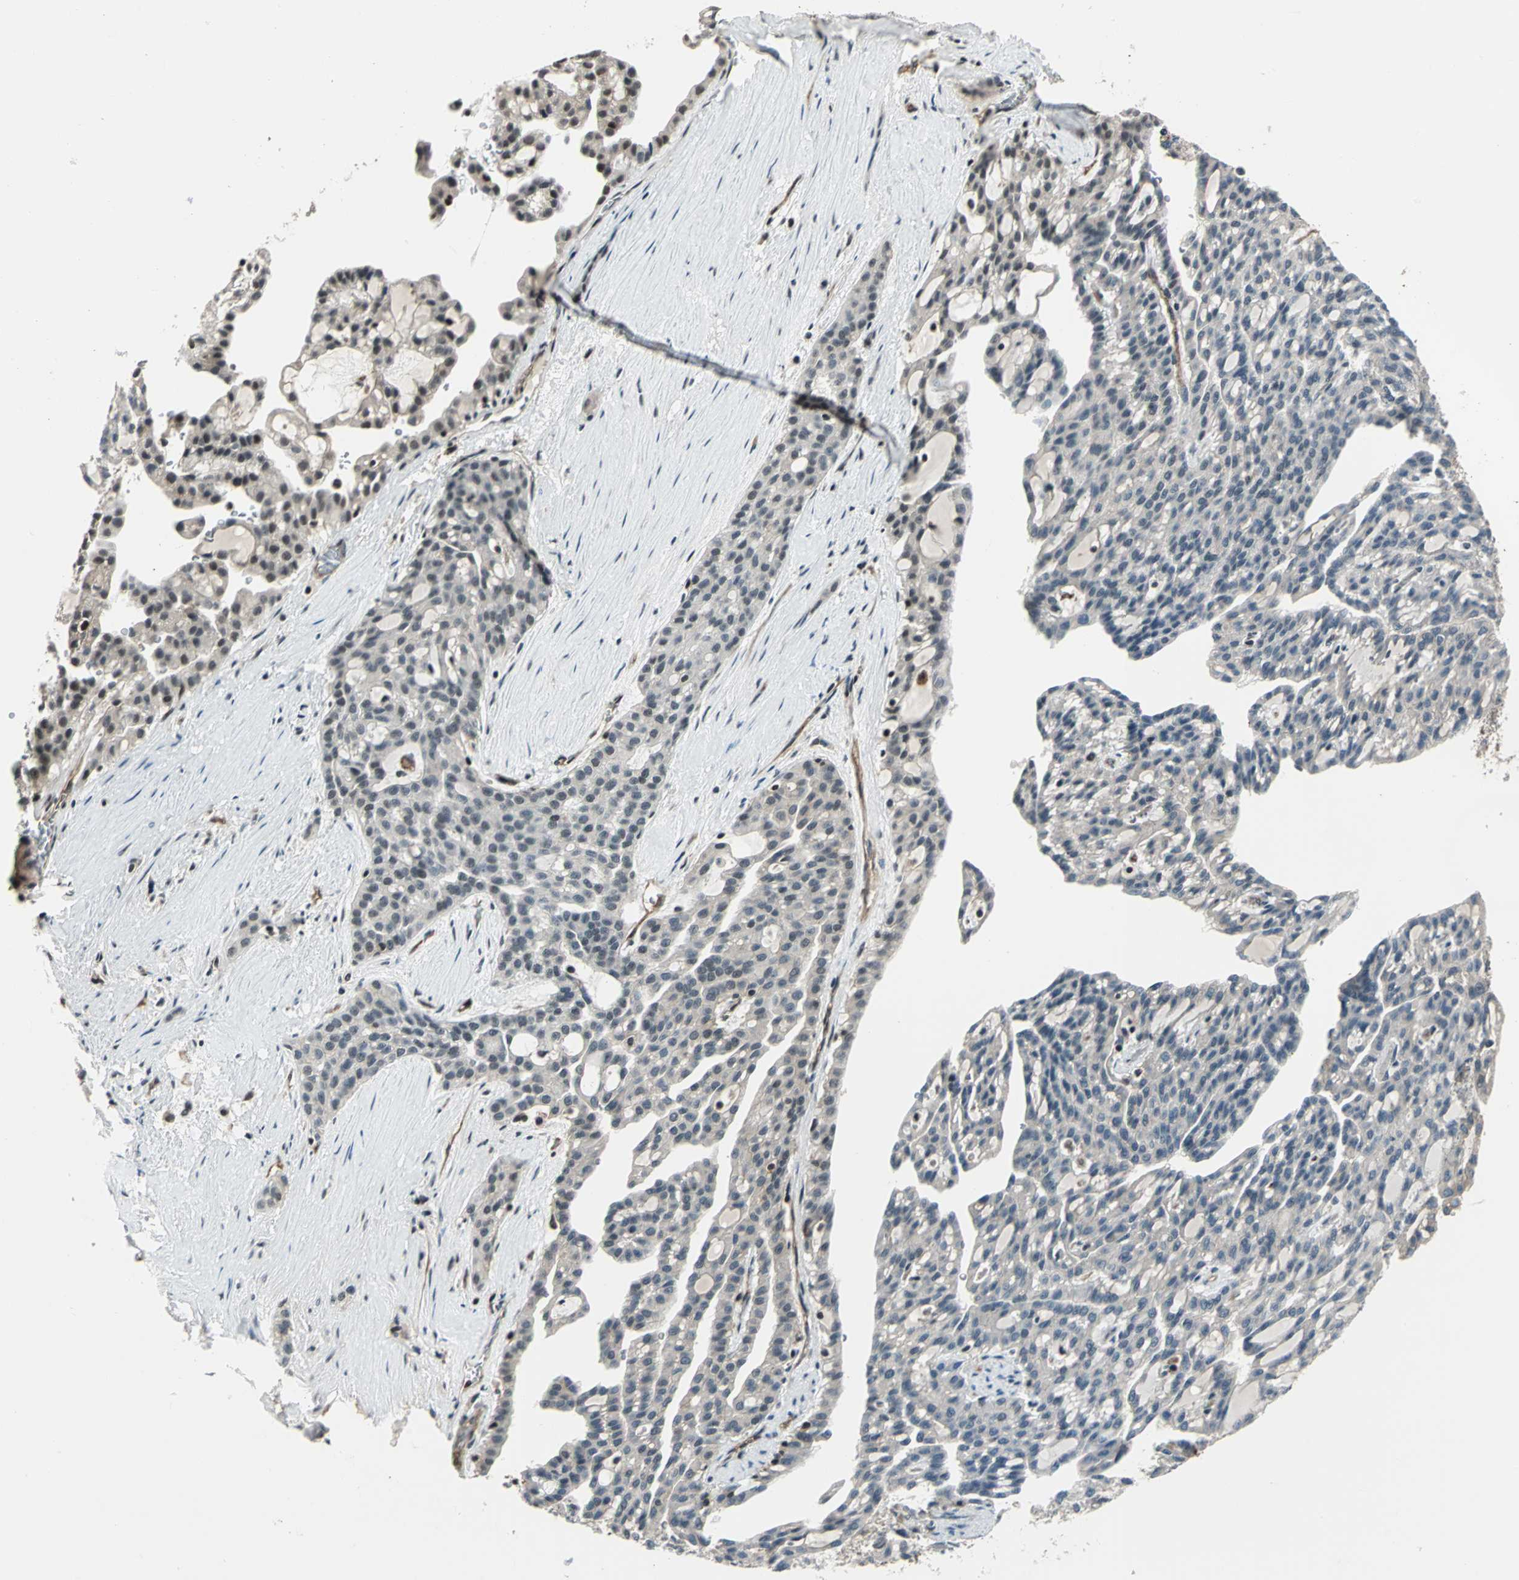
{"staining": {"intensity": "negative", "quantity": "none", "location": "none"}, "tissue": "renal cancer", "cell_type": "Tumor cells", "image_type": "cancer", "snomed": [{"axis": "morphology", "description": "Adenocarcinoma, NOS"}, {"axis": "topography", "description": "Kidney"}], "caption": "Human adenocarcinoma (renal) stained for a protein using immunohistochemistry shows no expression in tumor cells.", "gene": "NR2C2", "patient": {"sex": "male", "age": 63}}